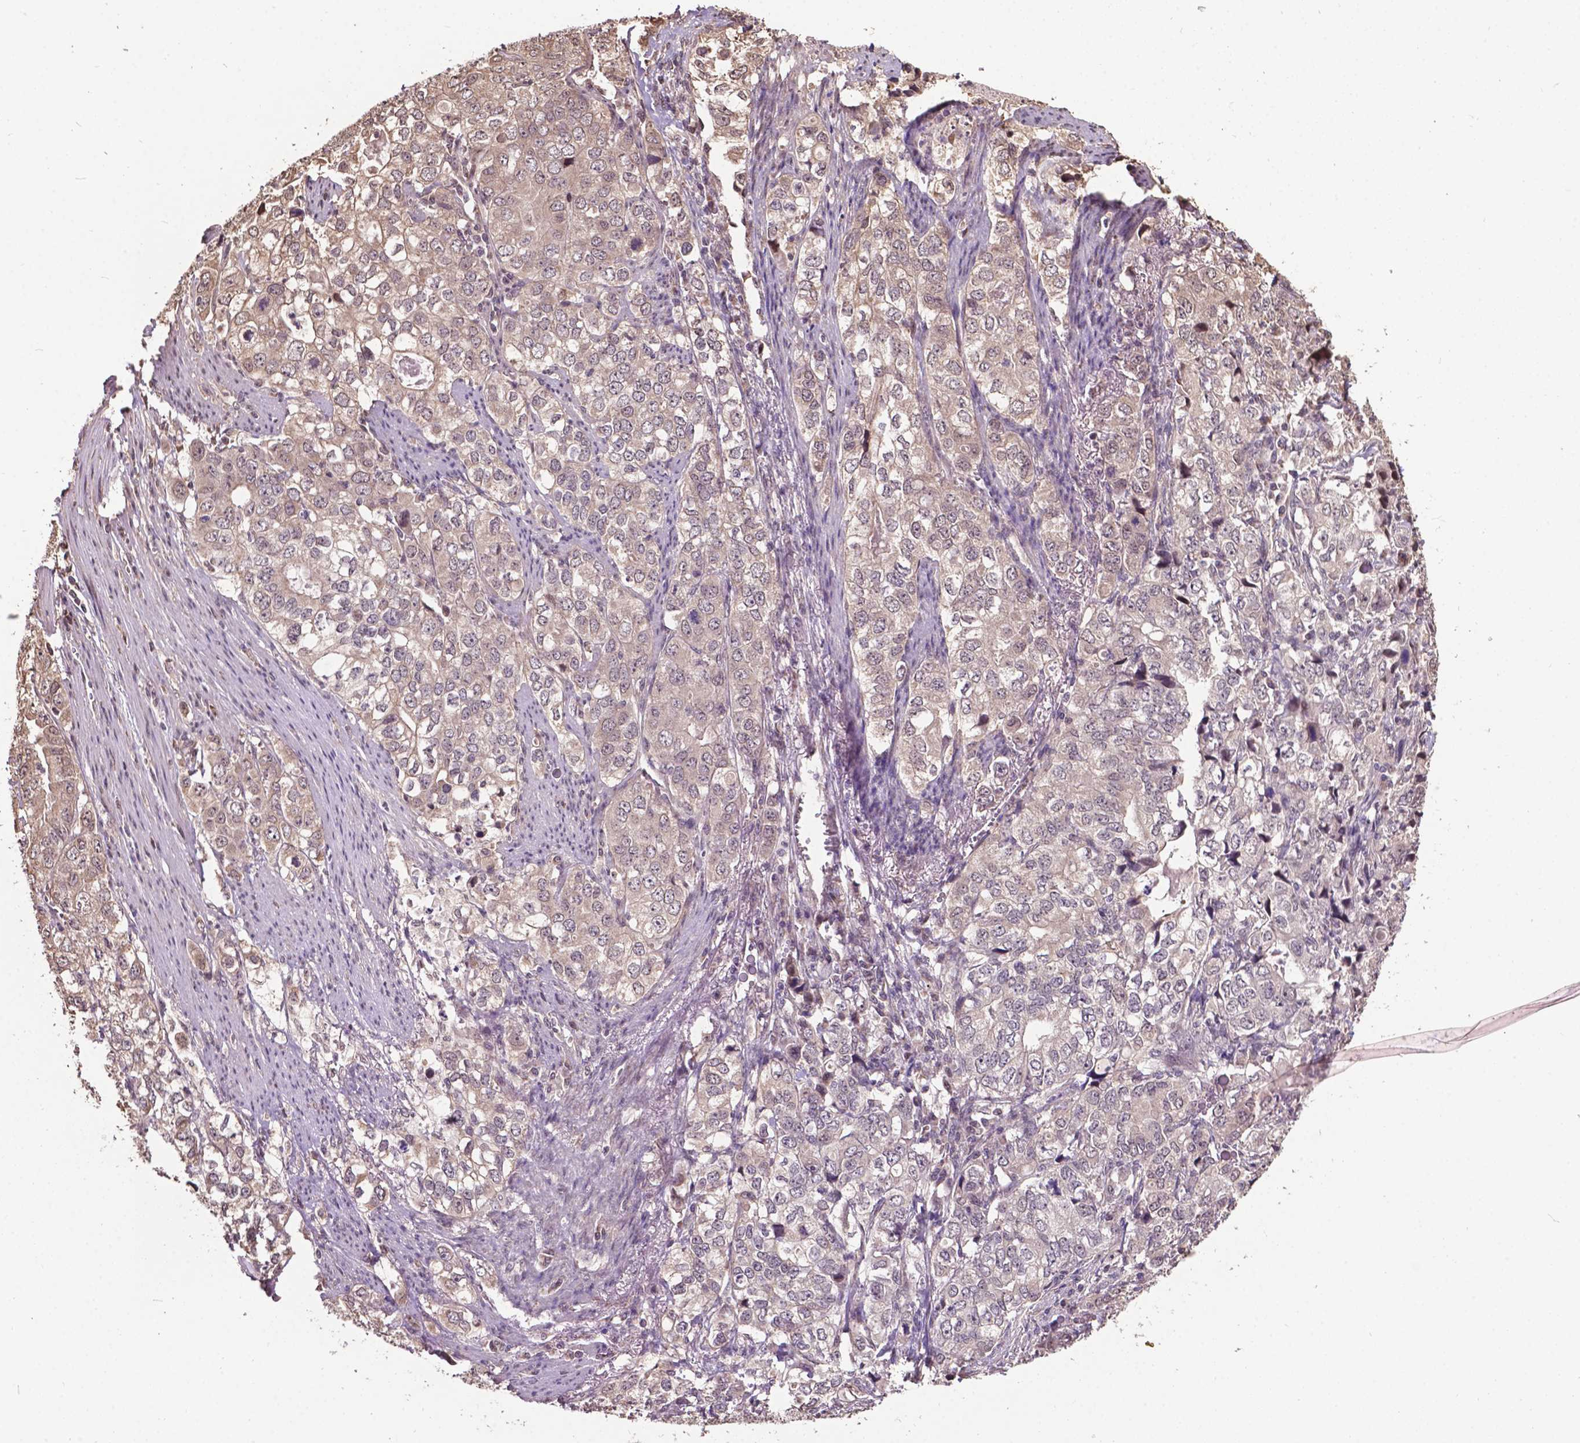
{"staining": {"intensity": "weak", "quantity": "<25%", "location": "cytoplasmic/membranous"}, "tissue": "stomach cancer", "cell_type": "Tumor cells", "image_type": "cancer", "snomed": [{"axis": "morphology", "description": "Adenocarcinoma, NOS"}, {"axis": "topography", "description": "Stomach, lower"}], "caption": "Adenocarcinoma (stomach) was stained to show a protein in brown. There is no significant staining in tumor cells.", "gene": "GLRA2", "patient": {"sex": "female", "age": 72}}